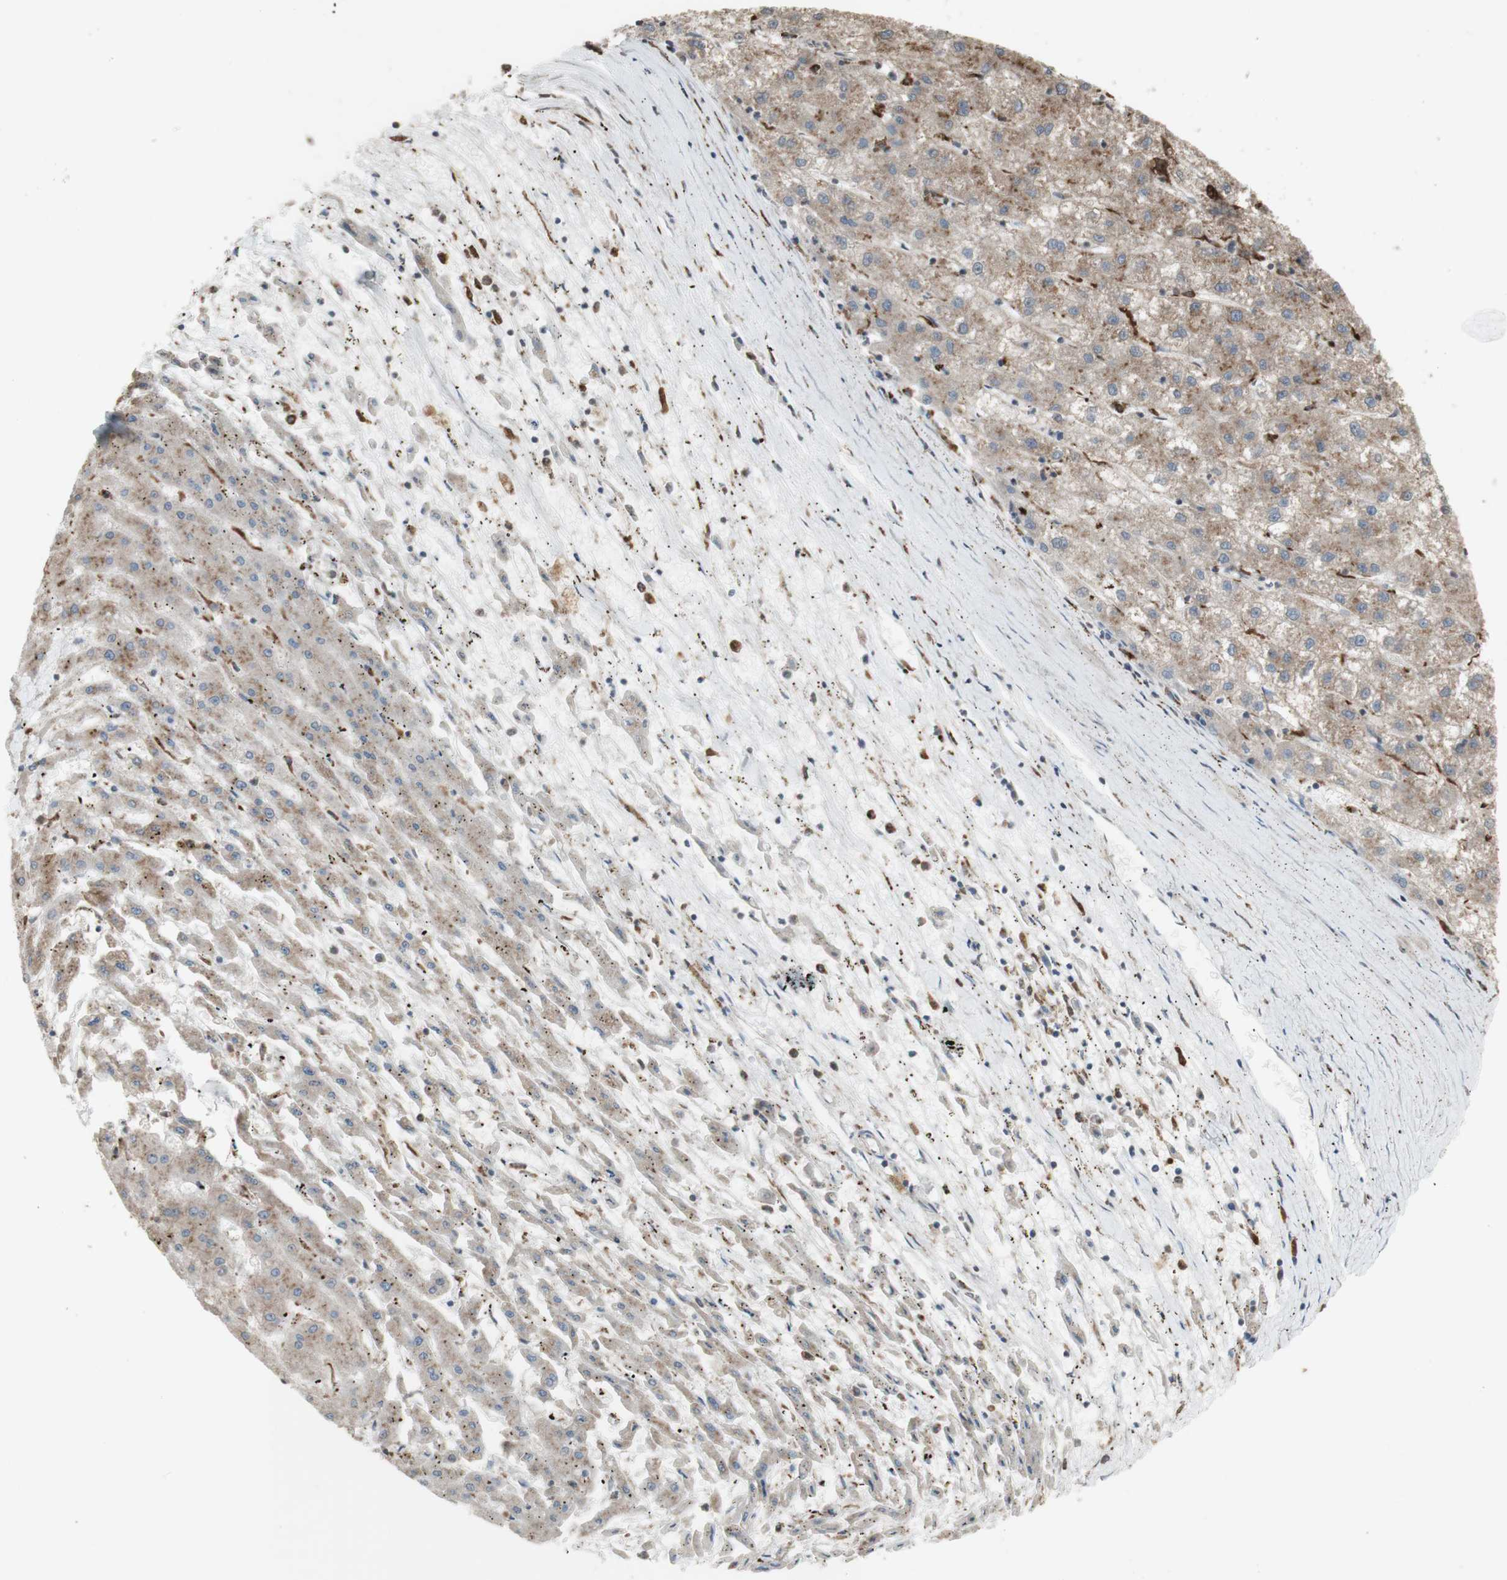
{"staining": {"intensity": "weak", "quantity": ">75%", "location": "cytoplasmic/membranous"}, "tissue": "liver cancer", "cell_type": "Tumor cells", "image_type": "cancer", "snomed": [{"axis": "morphology", "description": "Carcinoma, Hepatocellular, NOS"}, {"axis": "topography", "description": "Liver"}], "caption": "IHC (DAB) staining of liver cancer (hepatocellular carcinoma) displays weak cytoplasmic/membranous protein positivity in approximately >75% of tumor cells.", "gene": "ATP6V1E1", "patient": {"sex": "male", "age": 72}}